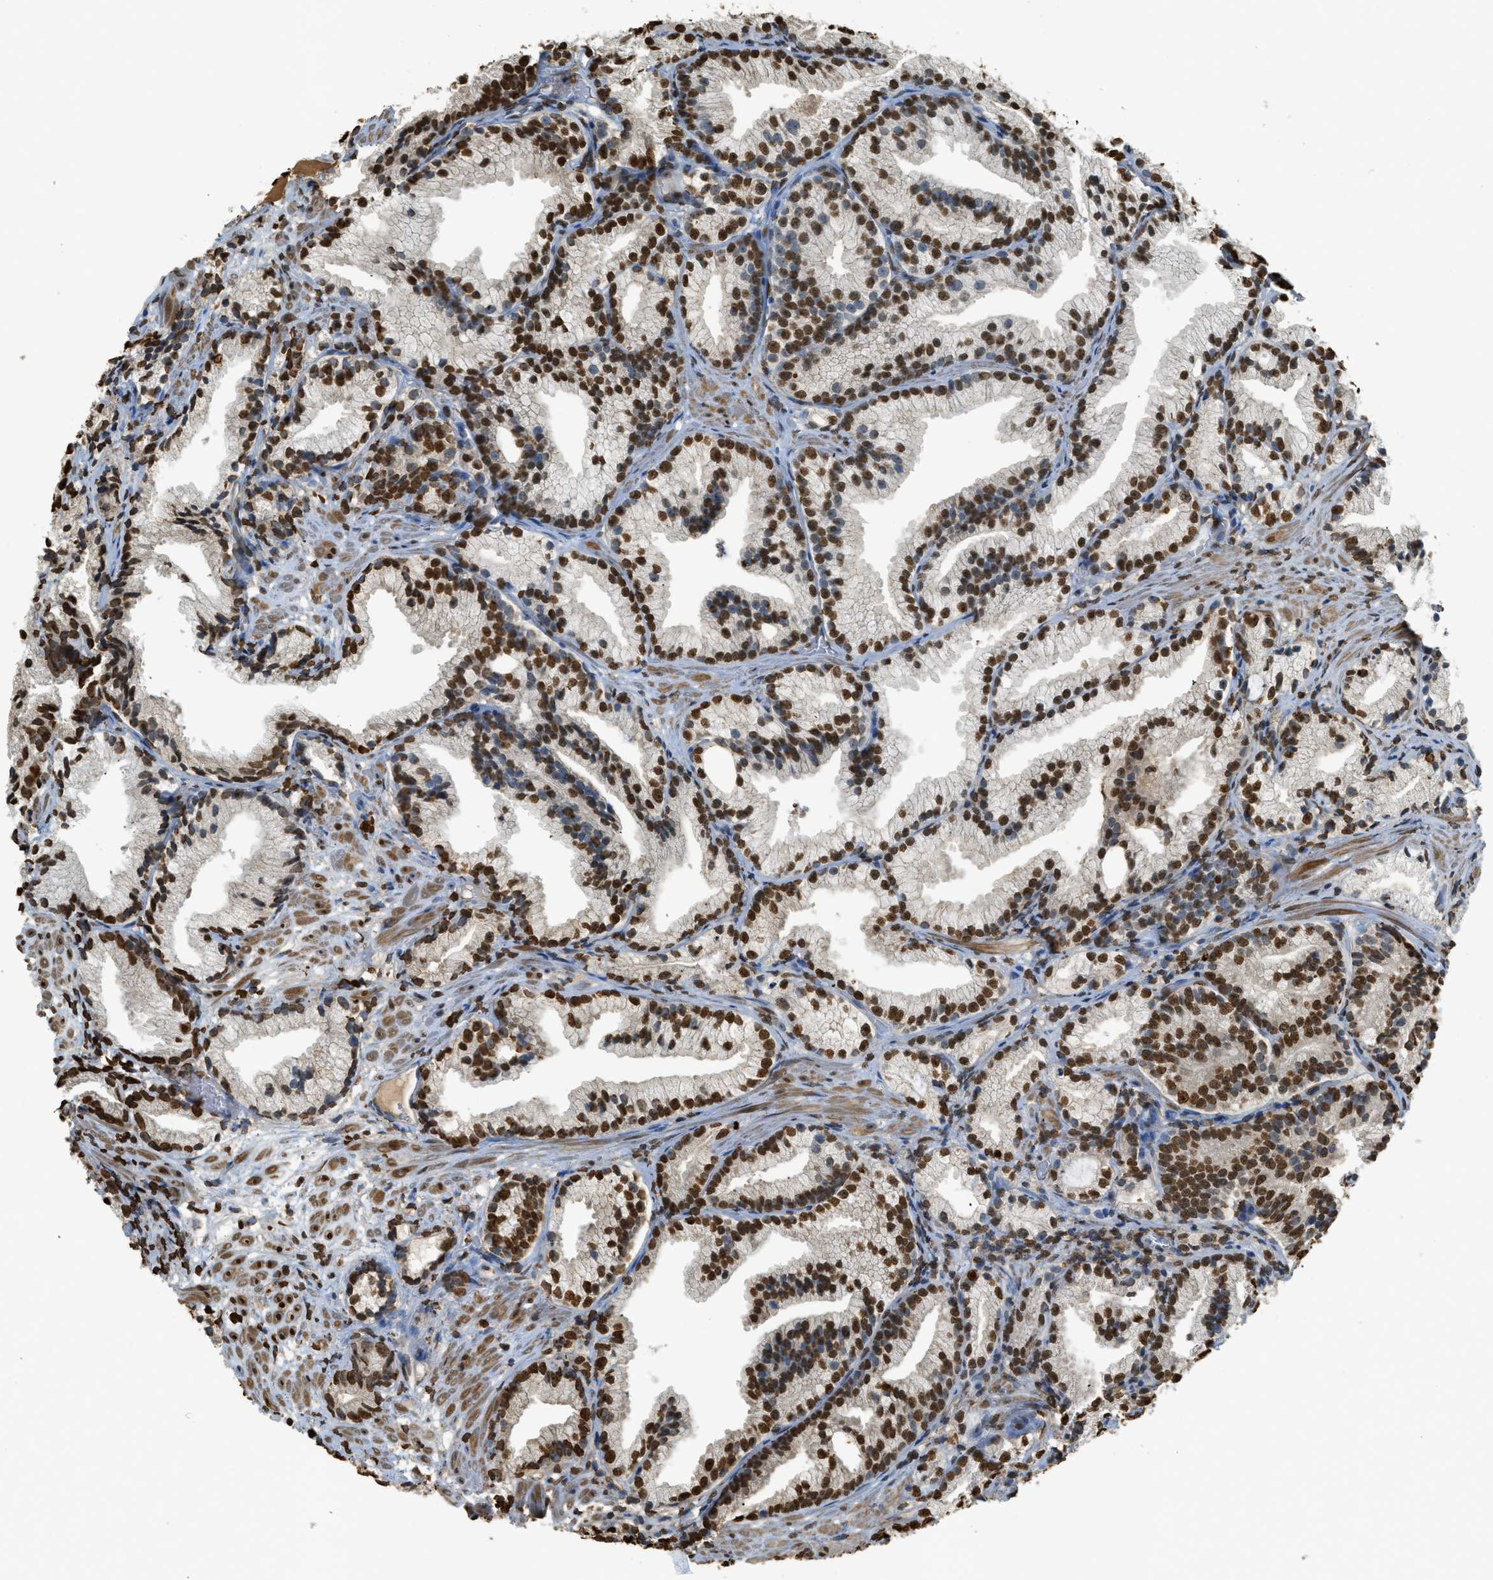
{"staining": {"intensity": "strong", "quantity": ">75%", "location": "nuclear"}, "tissue": "prostate cancer", "cell_type": "Tumor cells", "image_type": "cancer", "snomed": [{"axis": "morphology", "description": "Adenocarcinoma, Low grade"}, {"axis": "topography", "description": "Prostate"}], "caption": "About >75% of tumor cells in adenocarcinoma (low-grade) (prostate) demonstrate strong nuclear protein positivity as visualized by brown immunohistochemical staining.", "gene": "NR5A2", "patient": {"sex": "male", "age": 89}}